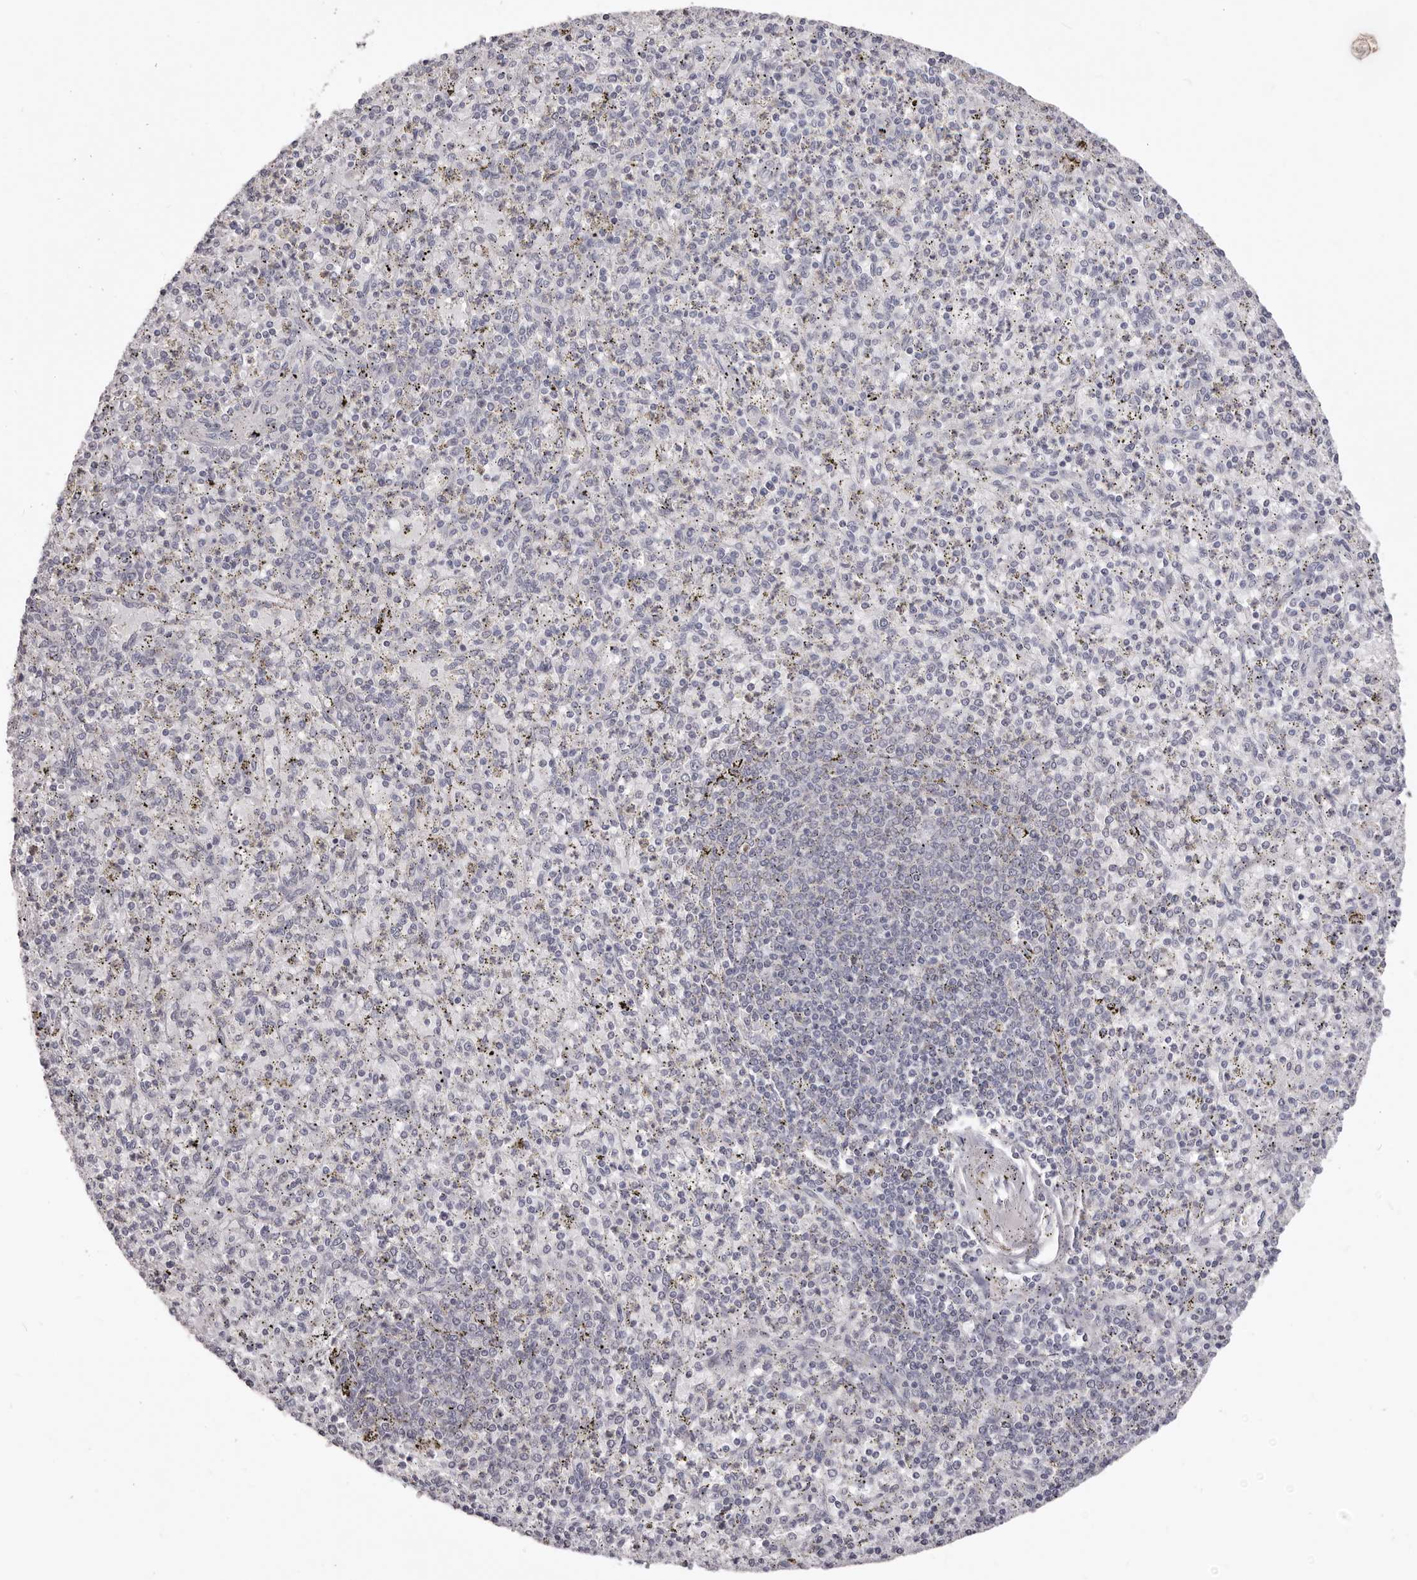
{"staining": {"intensity": "negative", "quantity": "none", "location": "none"}, "tissue": "spleen", "cell_type": "Cells in red pulp", "image_type": "normal", "snomed": [{"axis": "morphology", "description": "Normal tissue, NOS"}, {"axis": "topography", "description": "Spleen"}], "caption": "Cells in red pulp are negative for protein expression in benign human spleen. The staining was performed using DAB (3,3'-diaminobenzidine) to visualize the protein expression in brown, while the nuclei were stained in blue with hematoxylin (Magnification: 20x).", "gene": "PRMT2", "patient": {"sex": "male", "age": 72}}